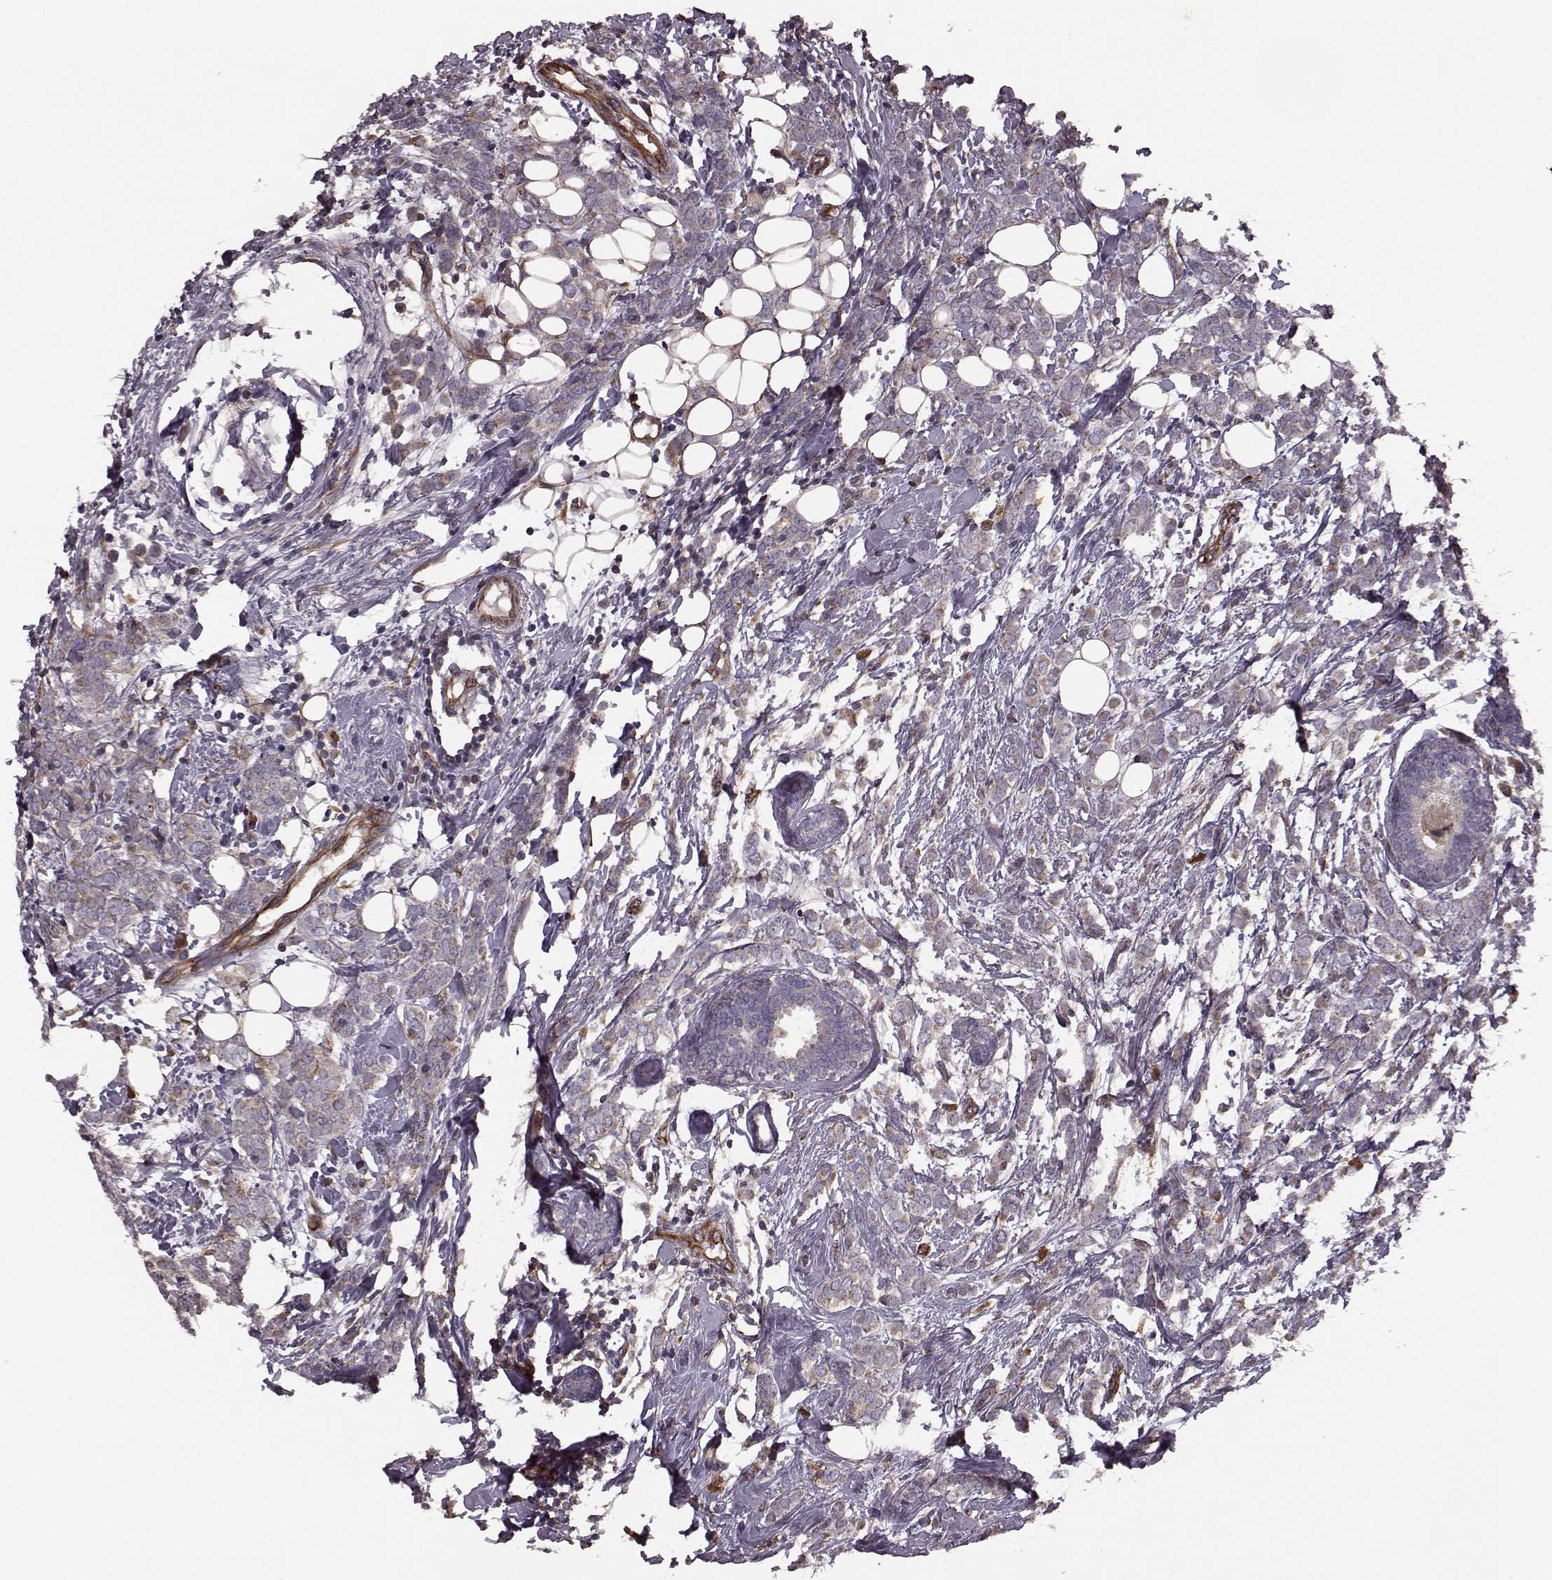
{"staining": {"intensity": "moderate", "quantity": ">75%", "location": "cytoplasmic/membranous"}, "tissue": "breast cancer", "cell_type": "Tumor cells", "image_type": "cancer", "snomed": [{"axis": "morphology", "description": "Lobular carcinoma"}, {"axis": "topography", "description": "Breast"}], "caption": "Immunohistochemical staining of human breast cancer exhibits medium levels of moderate cytoplasmic/membranous protein expression in approximately >75% of tumor cells.", "gene": "NTF3", "patient": {"sex": "female", "age": 49}}